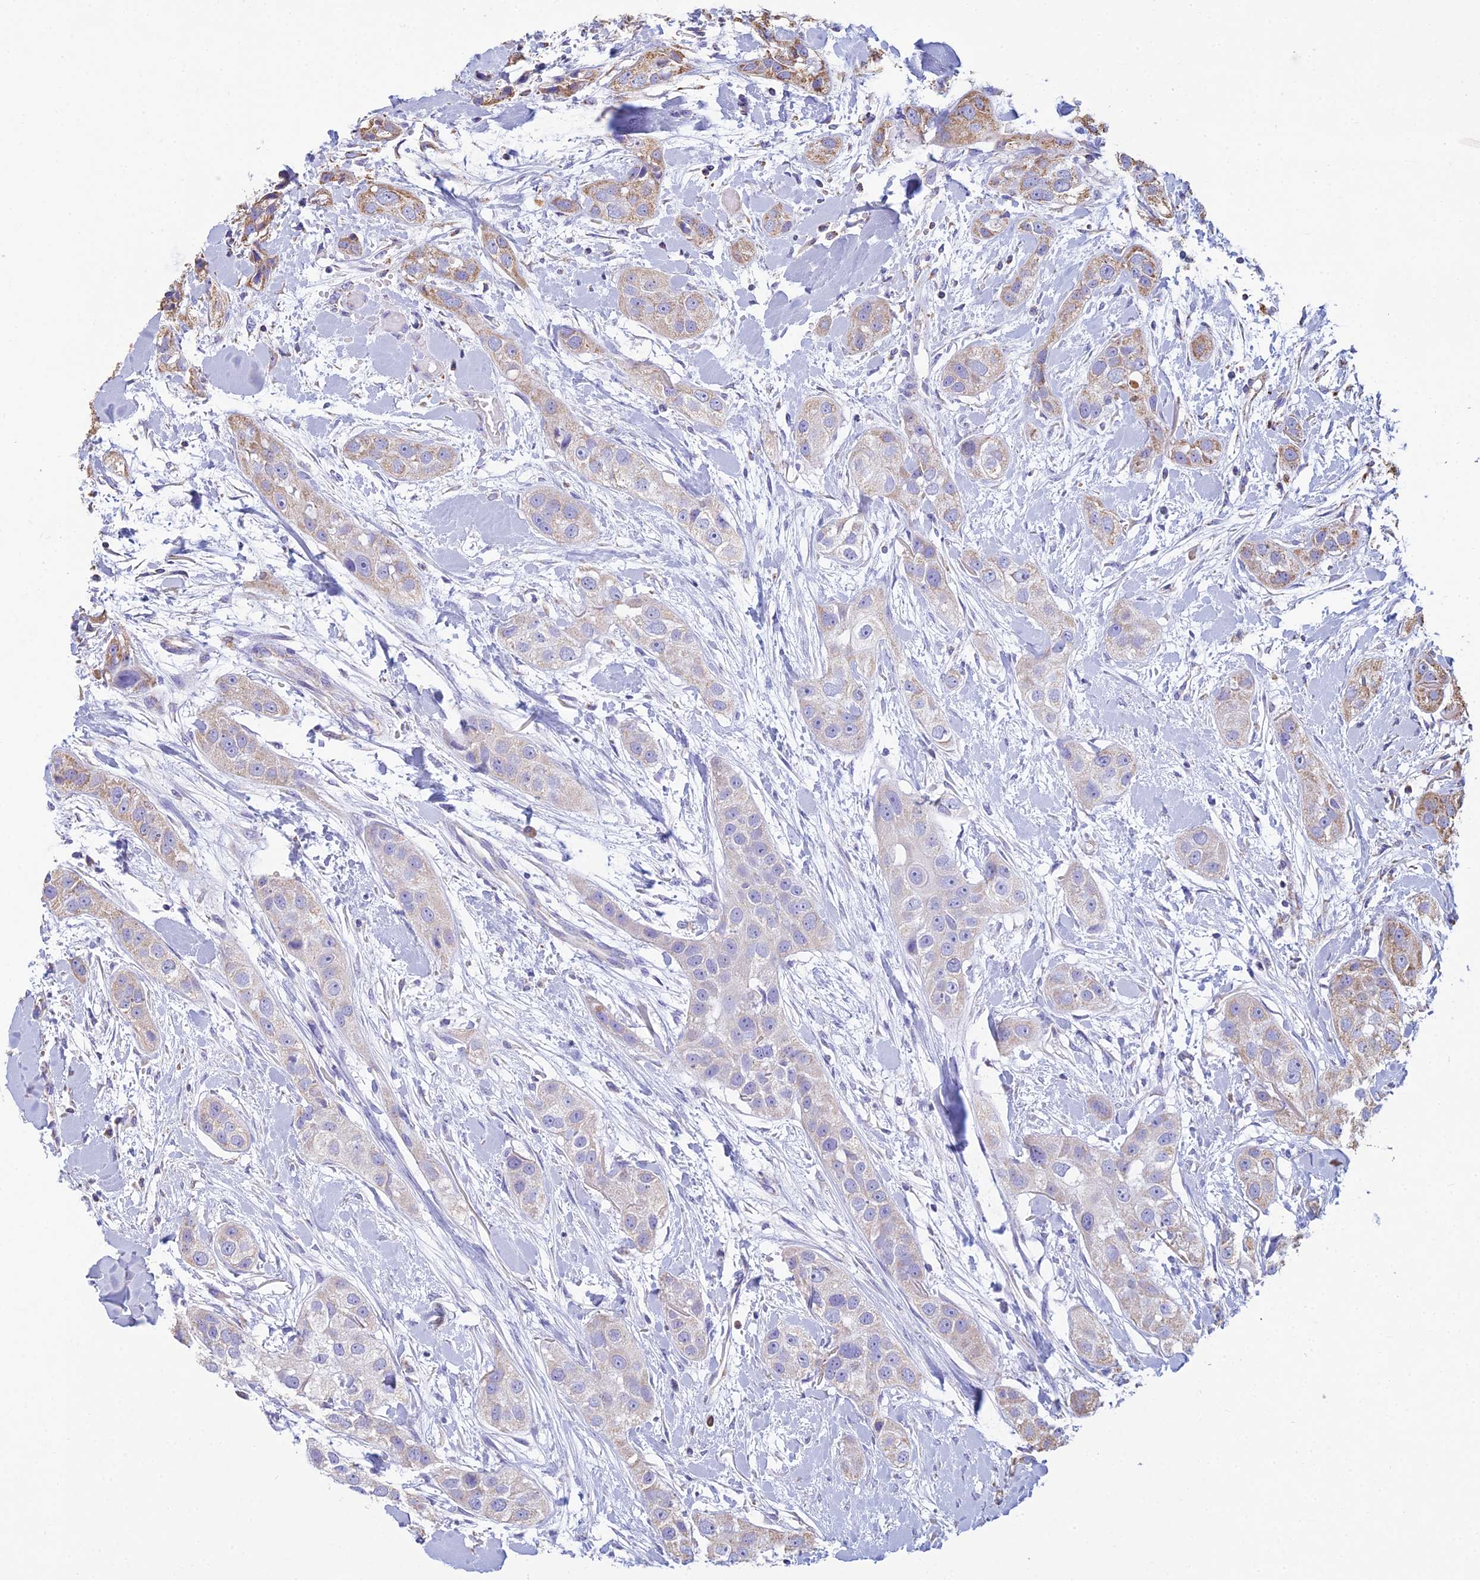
{"staining": {"intensity": "moderate", "quantity": "<25%", "location": "cytoplasmic/membranous"}, "tissue": "head and neck cancer", "cell_type": "Tumor cells", "image_type": "cancer", "snomed": [{"axis": "morphology", "description": "Normal tissue, NOS"}, {"axis": "morphology", "description": "Squamous cell carcinoma, NOS"}, {"axis": "topography", "description": "Skeletal muscle"}, {"axis": "topography", "description": "Head-Neck"}], "caption": "A photomicrograph of human squamous cell carcinoma (head and neck) stained for a protein reveals moderate cytoplasmic/membranous brown staining in tumor cells.", "gene": "OR2W3", "patient": {"sex": "male", "age": 51}}